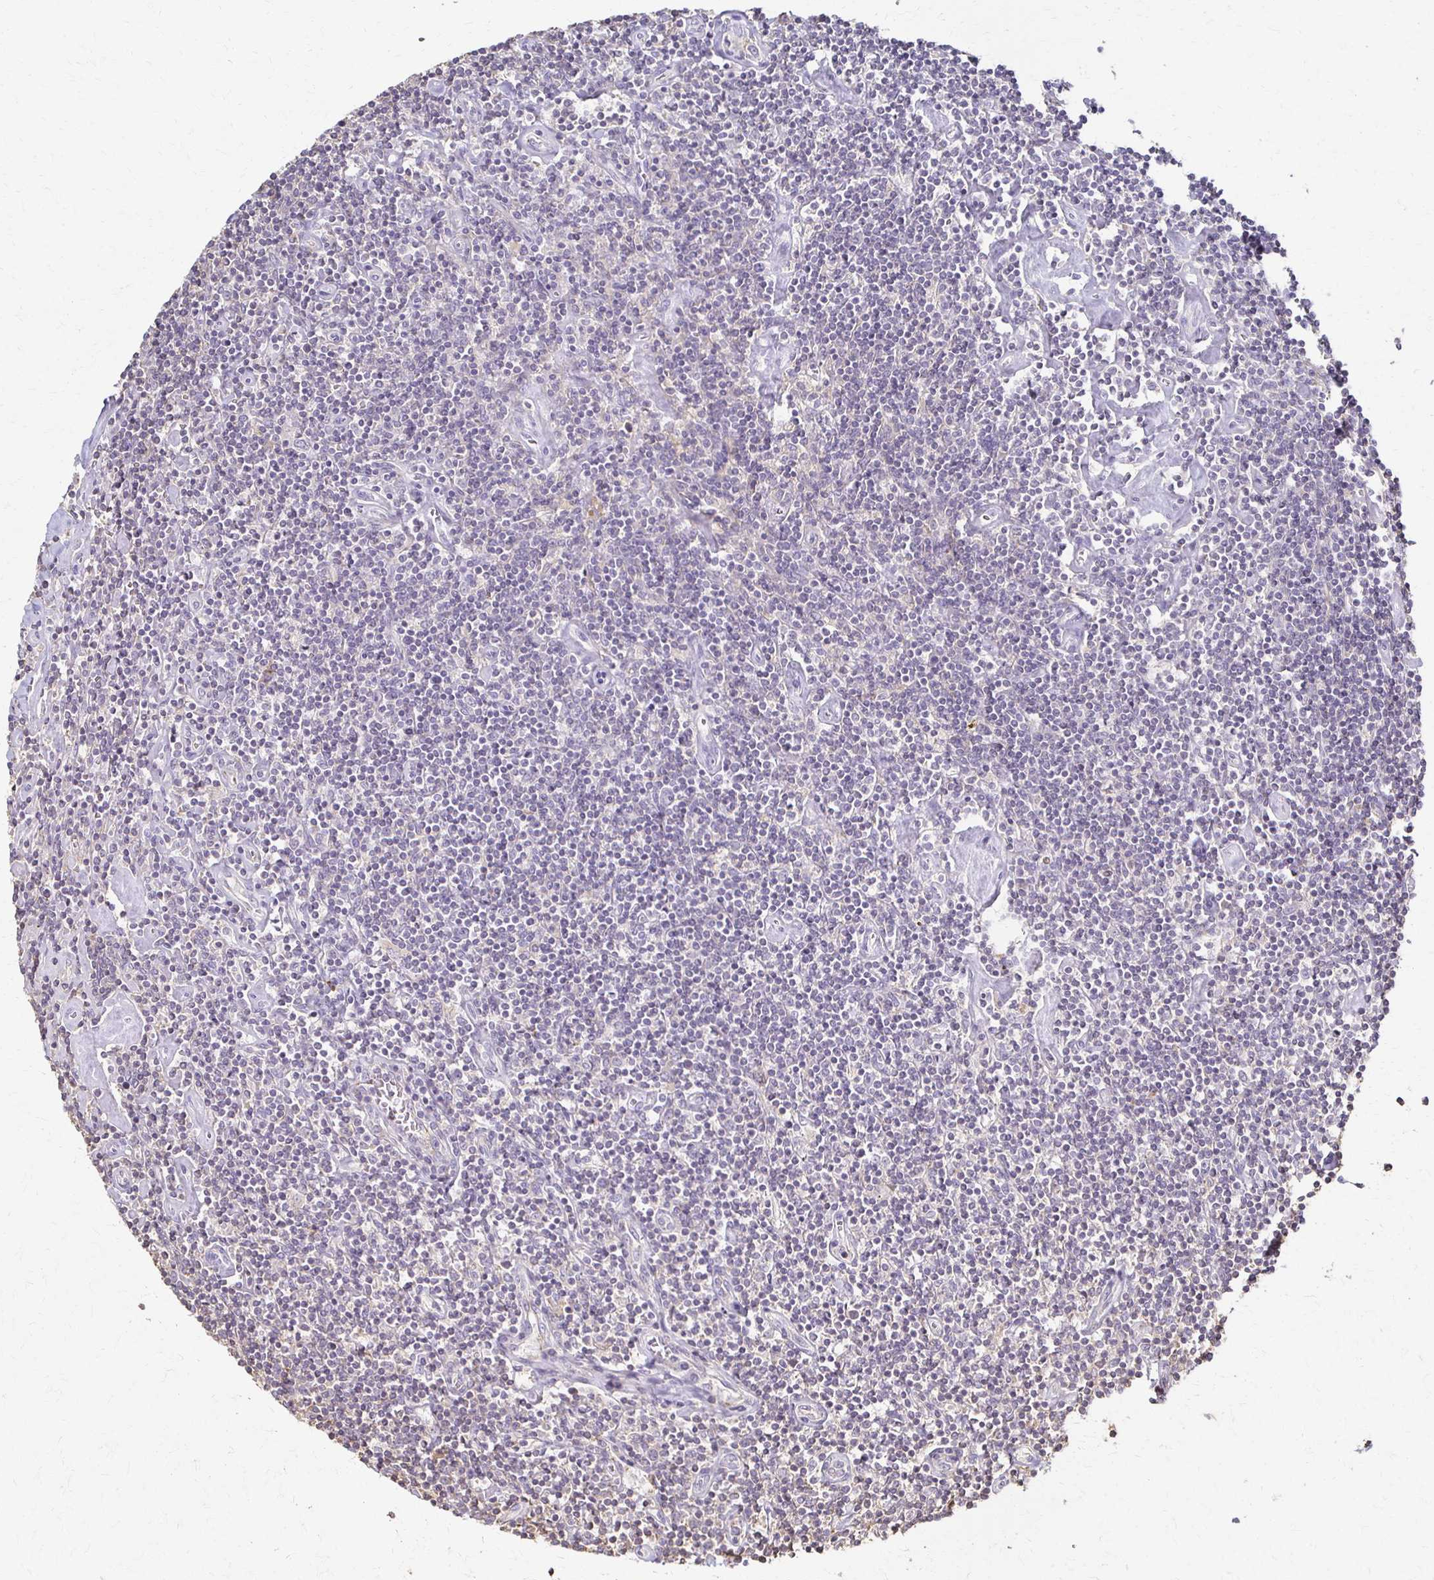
{"staining": {"intensity": "negative", "quantity": "none", "location": "none"}, "tissue": "lymphoma", "cell_type": "Tumor cells", "image_type": "cancer", "snomed": [{"axis": "morphology", "description": "Hodgkin's disease, NOS"}, {"axis": "topography", "description": "Lymph node"}], "caption": "Immunohistochemistry (IHC) histopathology image of human Hodgkin's disease stained for a protein (brown), which shows no expression in tumor cells.", "gene": "C1QTNF7", "patient": {"sex": "male", "age": 40}}